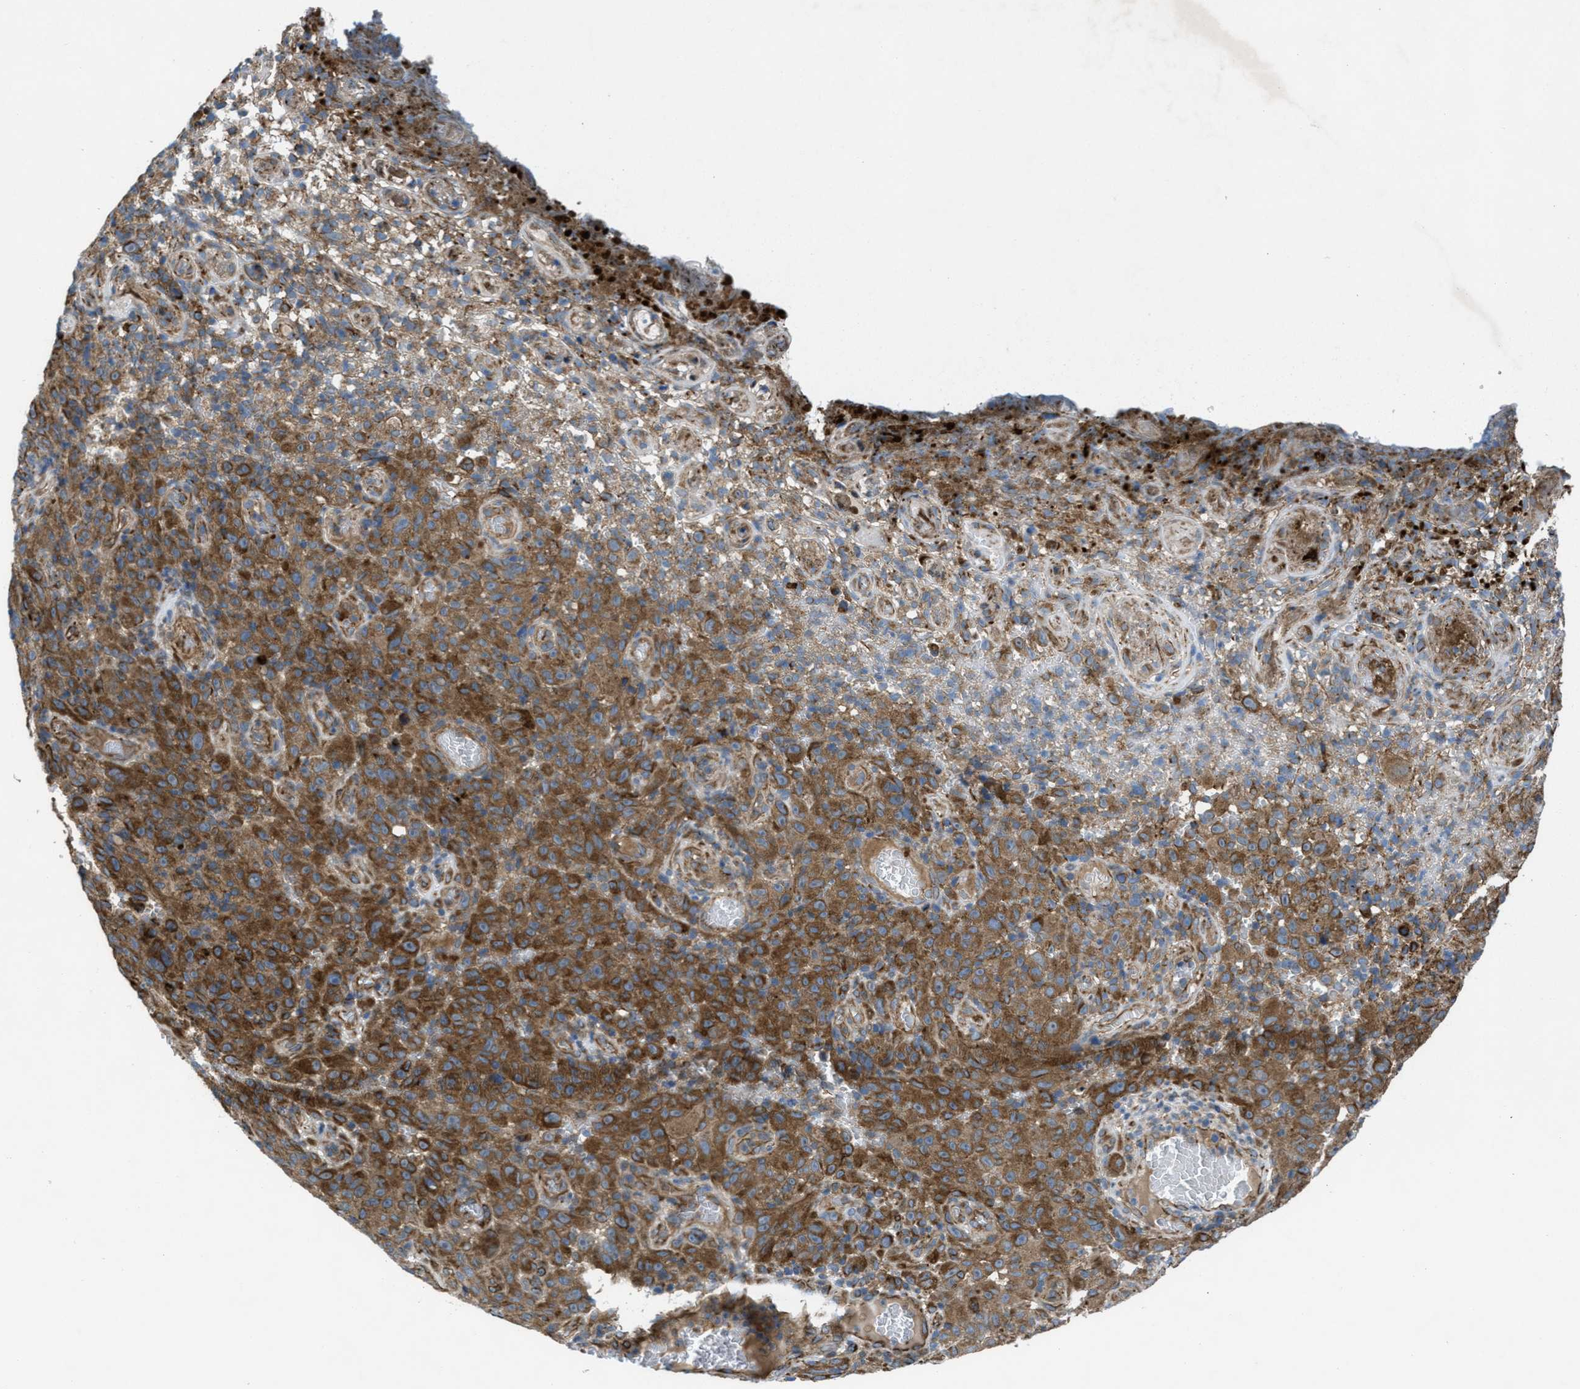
{"staining": {"intensity": "moderate", "quantity": ">75%", "location": "cytoplasmic/membranous"}, "tissue": "melanoma", "cell_type": "Tumor cells", "image_type": "cancer", "snomed": [{"axis": "morphology", "description": "Malignant melanoma, NOS"}, {"axis": "topography", "description": "Skin"}], "caption": "Malignant melanoma stained for a protein reveals moderate cytoplasmic/membranous positivity in tumor cells. (DAB (3,3'-diaminobenzidine) IHC, brown staining for protein, blue staining for nuclei).", "gene": "SLC6A9", "patient": {"sex": "female", "age": 82}}